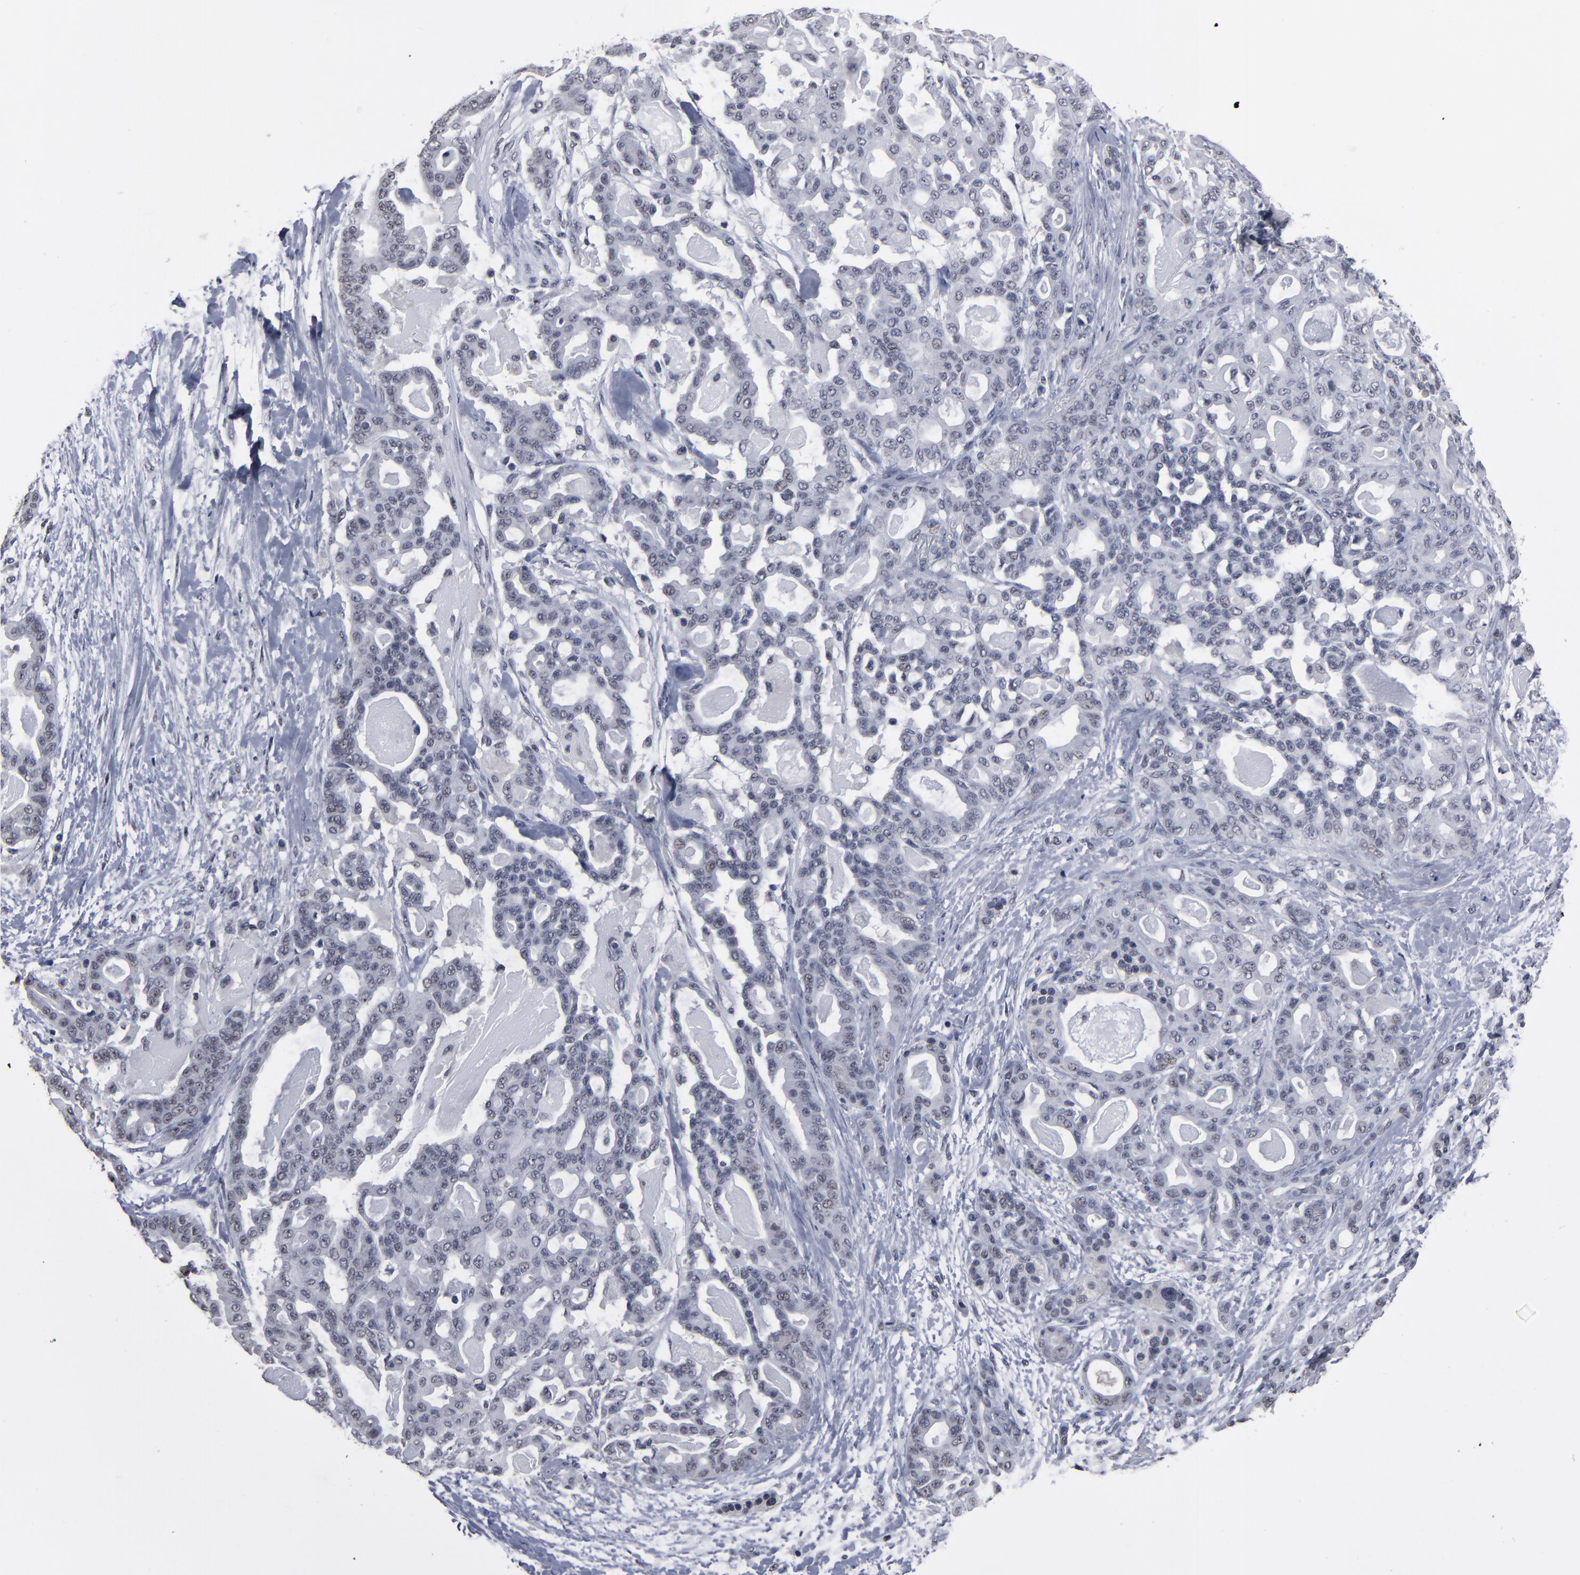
{"staining": {"intensity": "negative", "quantity": "none", "location": "none"}, "tissue": "pancreatic cancer", "cell_type": "Tumor cells", "image_type": "cancer", "snomed": [{"axis": "morphology", "description": "Adenocarcinoma, NOS"}, {"axis": "topography", "description": "Pancreas"}], "caption": "Immunohistochemistry (IHC) micrograph of pancreatic adenocarcinoma stained for a protein (brown), which shows no staining in tumor cells.", "gene": "SSRP1", "patient": {"sex": "male", "age": 63}}